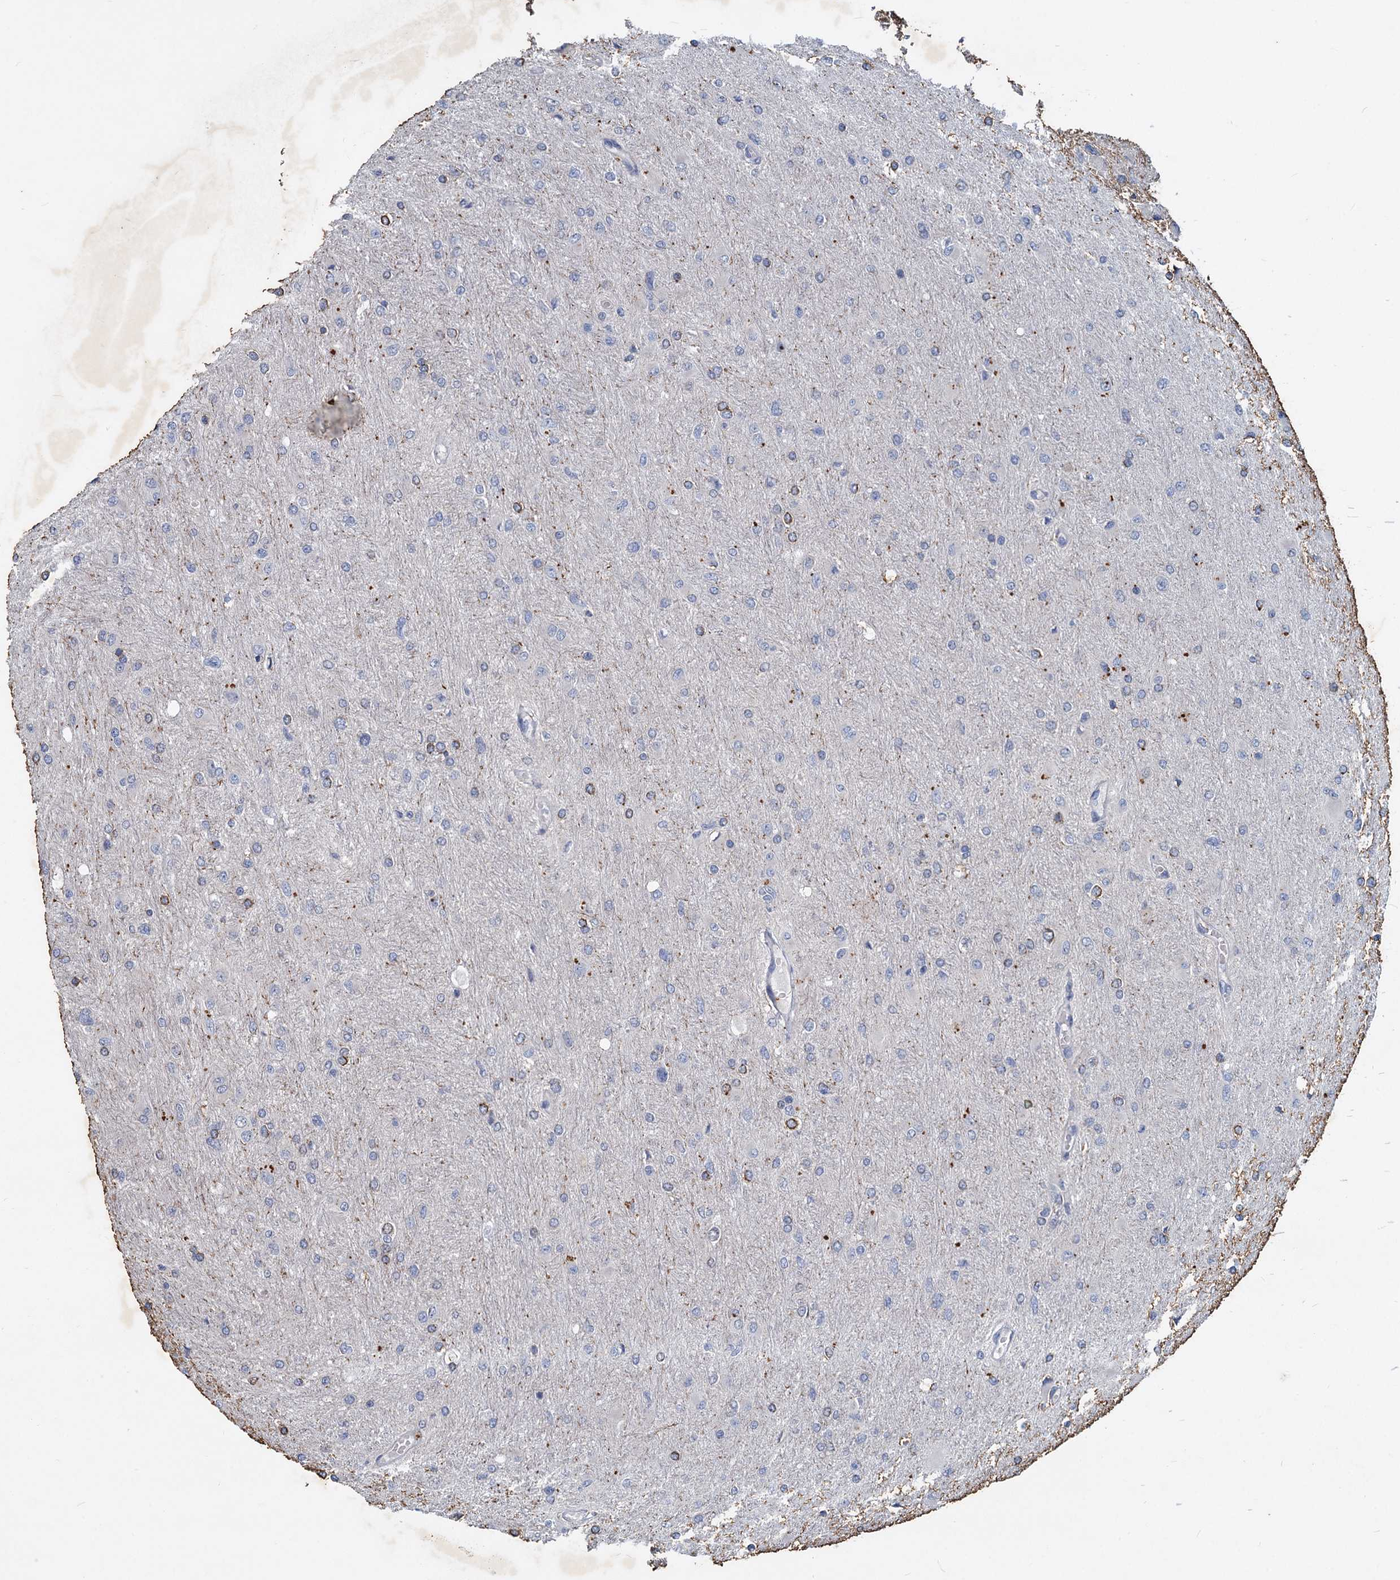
{"staining": {"intensity": "negative", "quantity": "none", "location": "none"}, "tissue": "glioma", "cell_type": "Tumor cells", "image_type": "cancer", "snomed": [{"axis": "morphology", "description": "Glioma, malignant, High grade"}, {"axis": "topography", "description": "Cerebral cortex"}], "caption": "DAB (3,3'-diaminobenzidine) immunohistochemical staining of human malignant glioma (high-grade) reveals no significant staining in tumor cells.", "gene": "SLC2A7", "patient": {"sex": "female", "age": 36}}